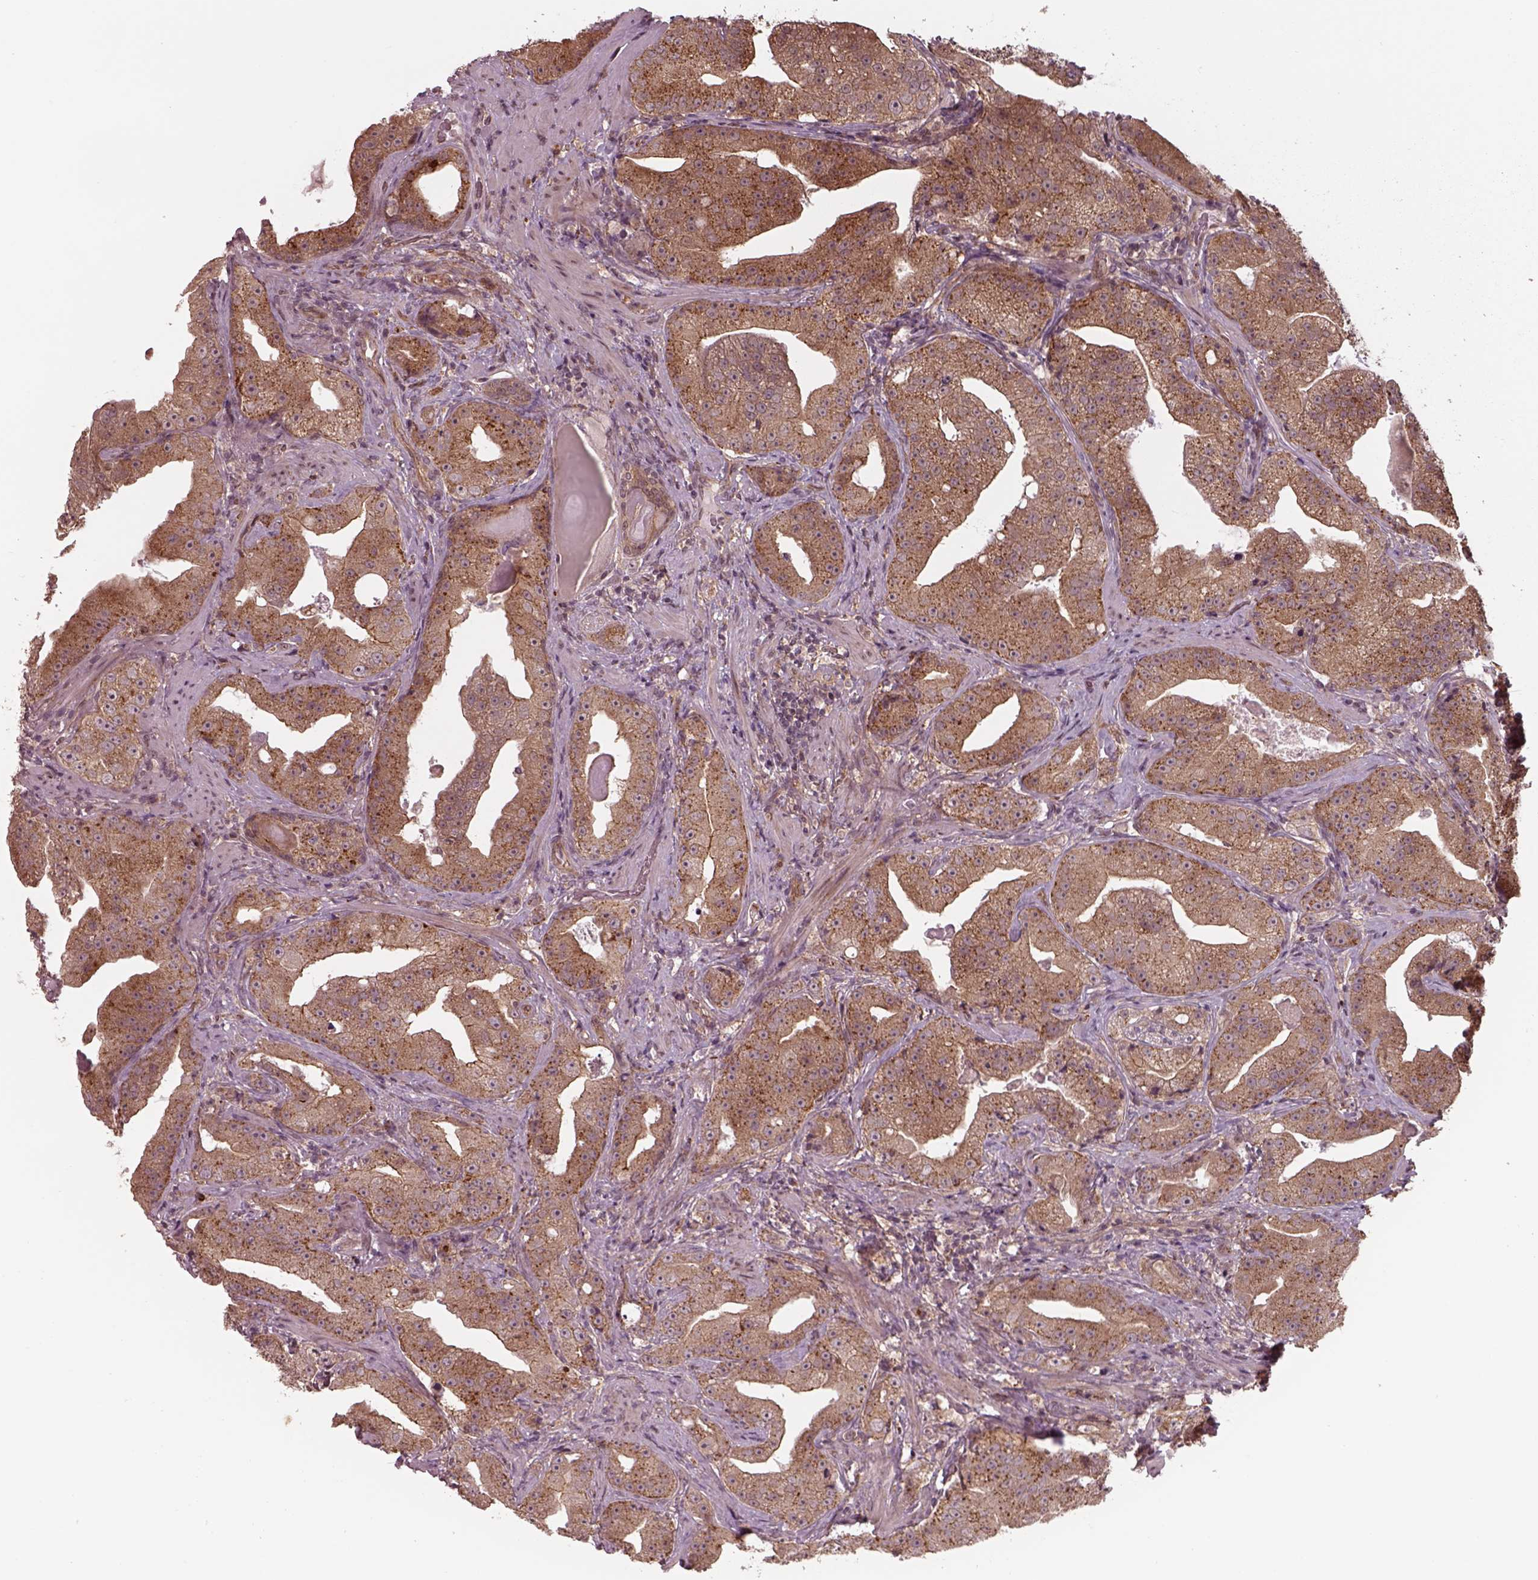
{"staining": {"intensity": "moderate", "quantity": ">75%", "location": "cytoplasmic/membranous"}, "tissue": "prostate cancer", "cell_type": "Tumor cells", "image_type": "cancer", "snomed": [{"axis": "morphology", "description": "Adenocarcinoma, Low grade"}, {"axis": "topography", "description": "Prostate"}], "caption": "A brown stain labels moderate cytoplasmic/membranous positivity of a protein in human prostate low-grade adenocarcinoma tumor cells.", "gene": "CHMP3", "patient": {"sex": "male", "age": 62}}